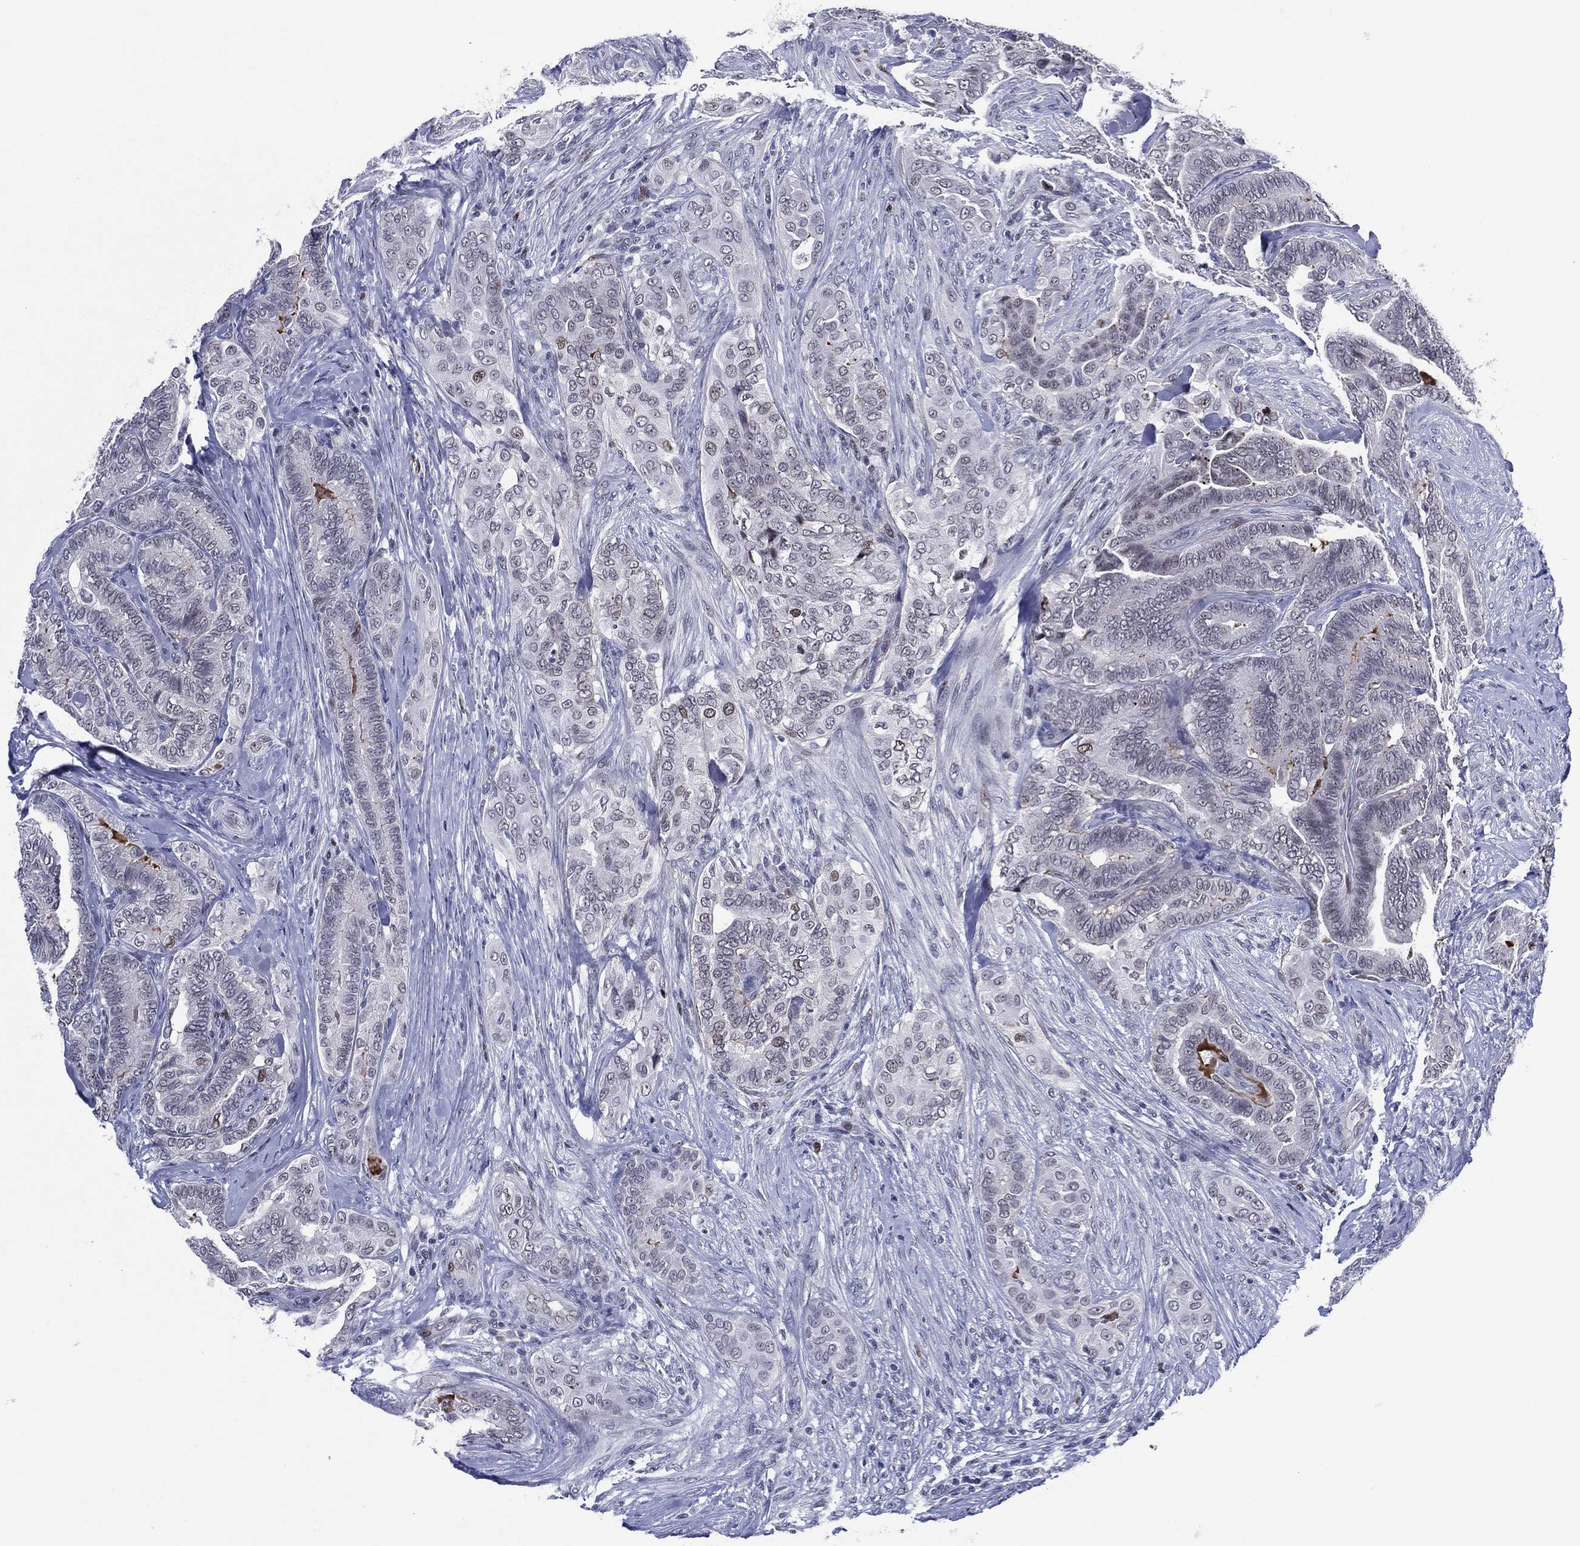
{"staining": {"intensity": "negative", "quantity": "none", "location": "none"}, "tissue": "thyroid cancer", "cell_type": "Tumor cells", "image_type": "cancer", "snomed": [{"axis": "morphology", "description": "Papillary adenocarcinoma, NOS"}, {"axis": "topography", "description": "Thyroid gland"}], "caption": "Thyroid cancer (papillary adenocarcinoma) was stained to show a protein in brown. There is no significant expression in tumor cells. (IHC, brightfield microscopy, high magnification).", "gene": "GATA6", "patient": {"sex": "male", "age": 61}}